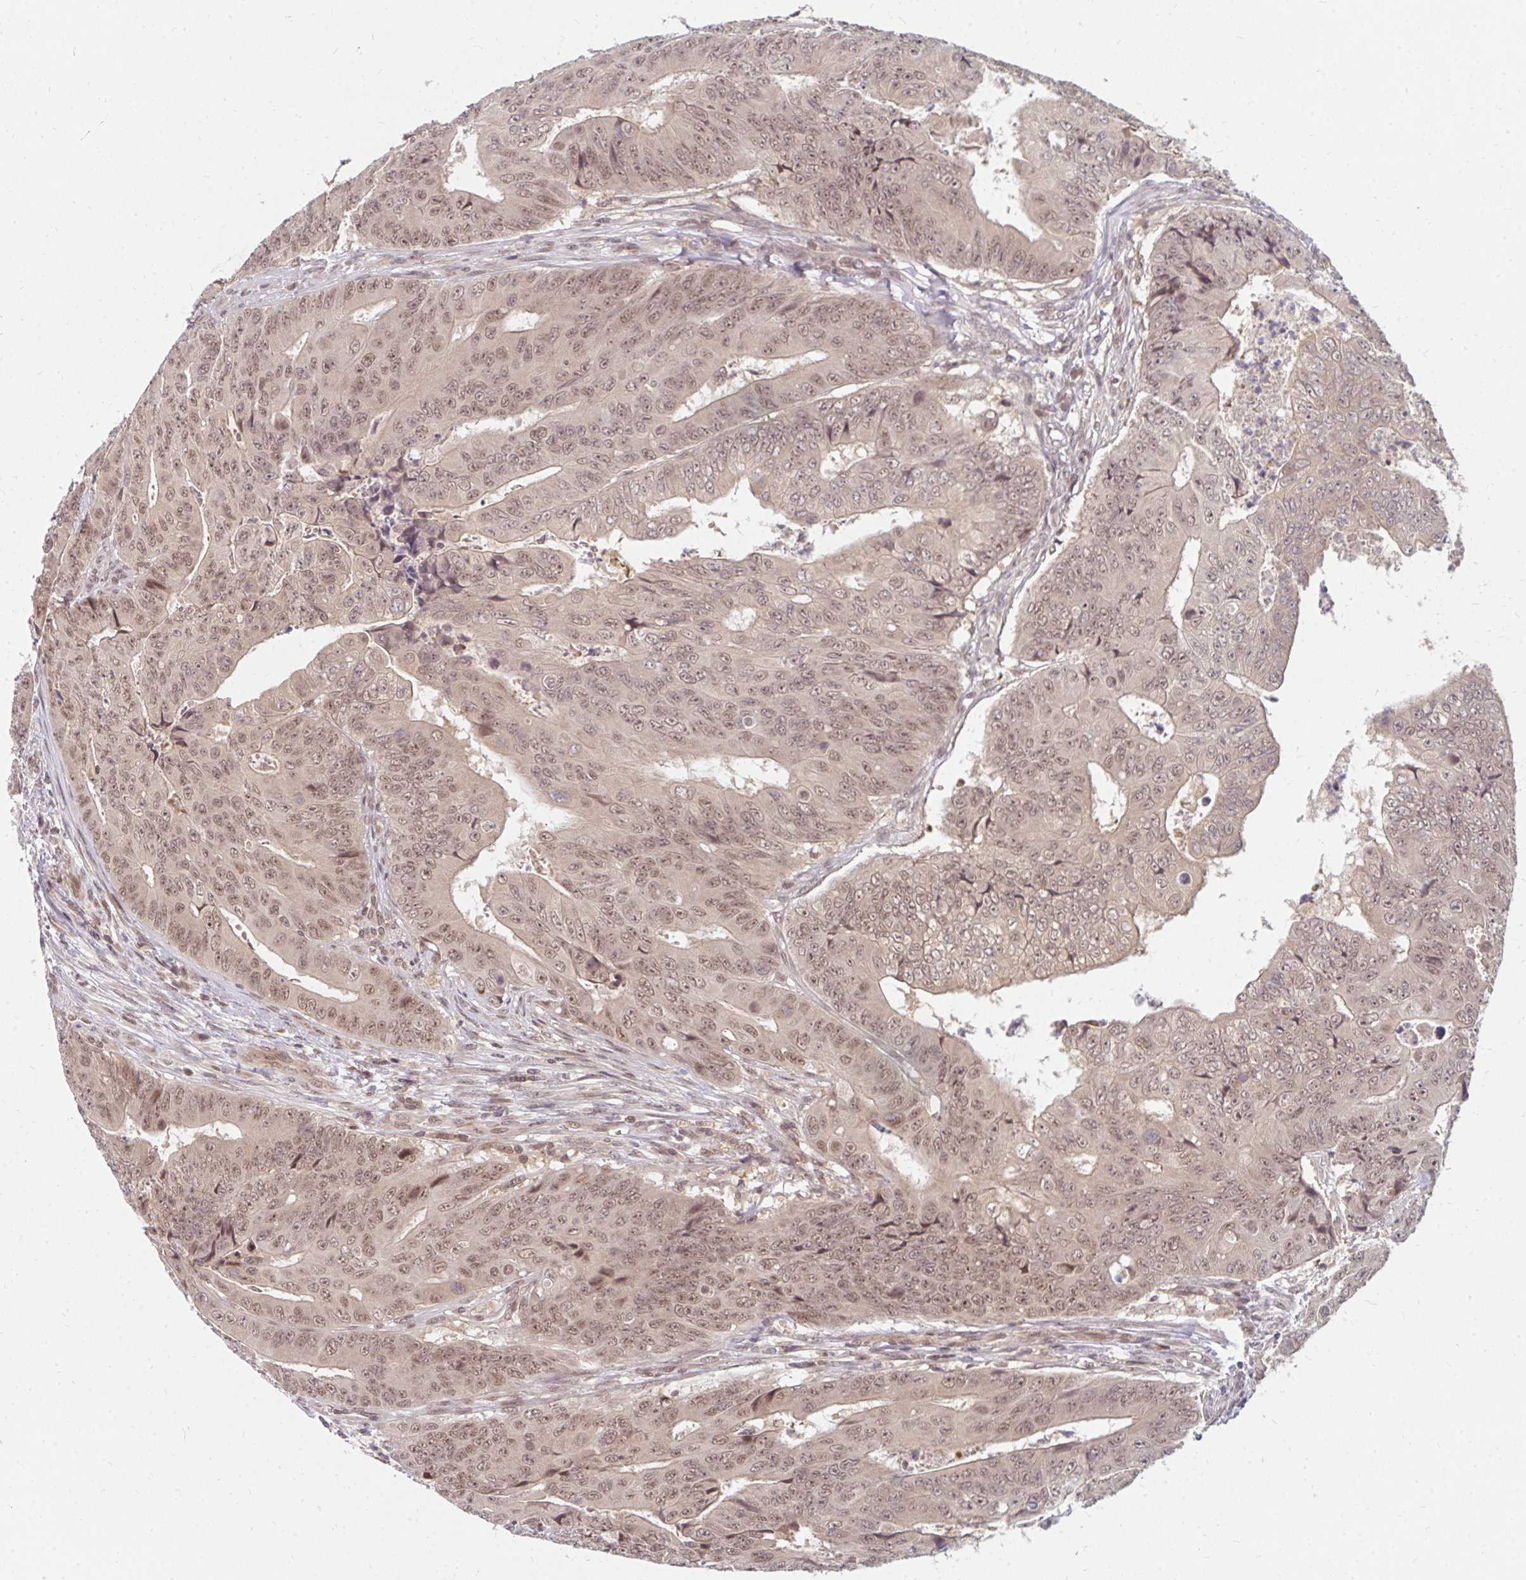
{"staining": {"intensity": "moderate", "quantity": ">75%", "location": "nuclear"}, "tissue": "colorectal cancer", "cell_type": "Tumor cells", "image_type": "cancer", "snomed": [{"axis": "morphology", "description": "Adenocarcinoma, NOS"}, {"axis": "topography", "description": "Colon"}], "caption": "Moderate nuclear expression for a protein is appreciated in approximately >75% of tumor cells of adenocarcinoma (colorectal) using immunohistochemistry.", "gene": "GTF3C6", "patient": {"sex": "female", "age": 48}}